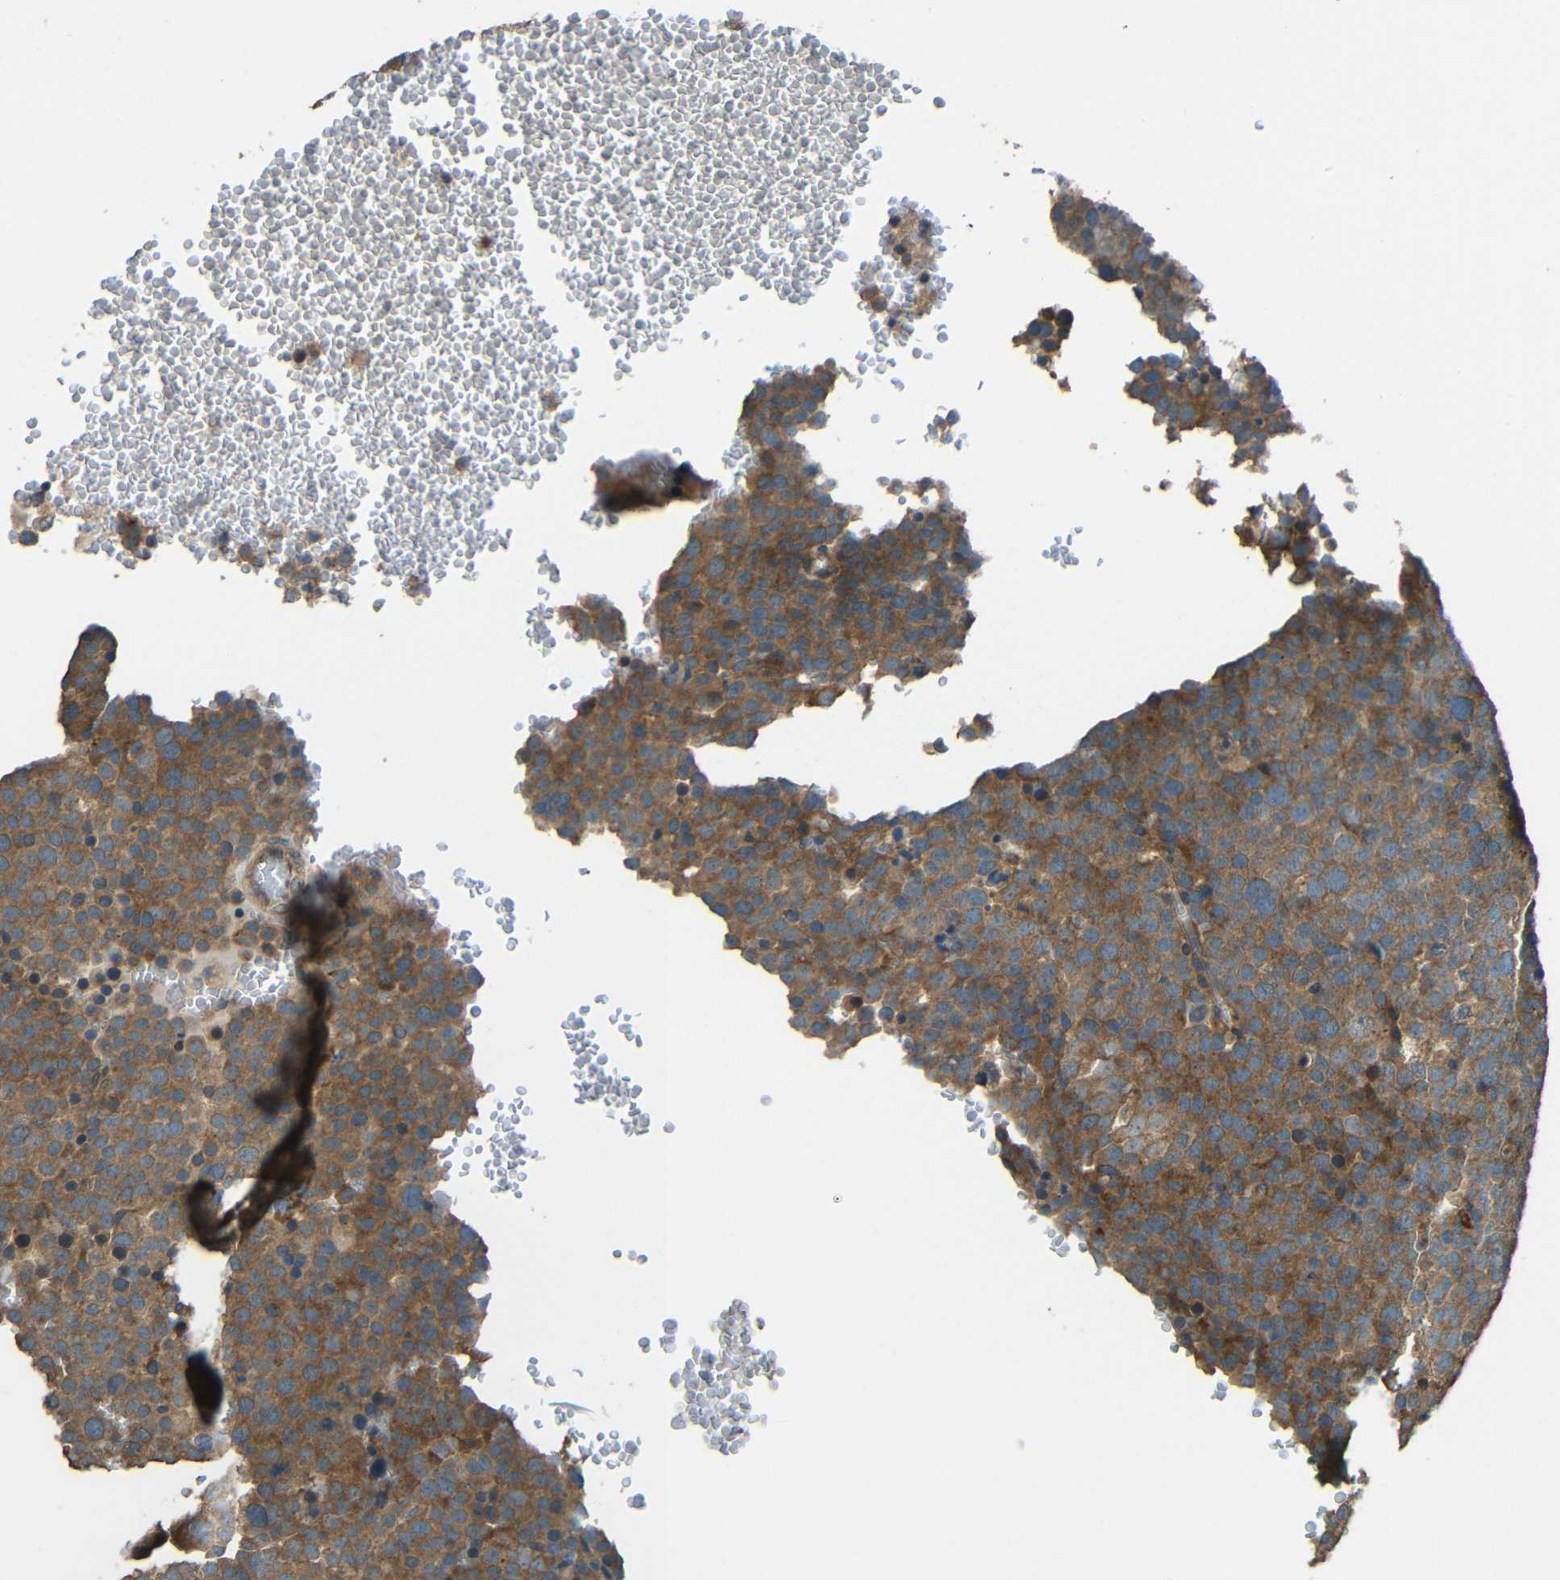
{"staining": {"intensity": "moderate", "quantity": ">75%", "location": "cytoplasmic/membranous"}, "tissue": "testis cancer", "cell_type": "Tumor cells", "image_type": "cancer", "snomed": [{"axis": "morphology", "description": "Seminoma, NOS"}, {"axis": "topography", "description": "Testis"}], "caption": "IHC of testis seminoma shows medium levels of moderate cytoplasmic/membranous positivity in approximately >75% of tumor cells.", "gene": "ACACA", "patient": {"sex": "male", "age": 71}}